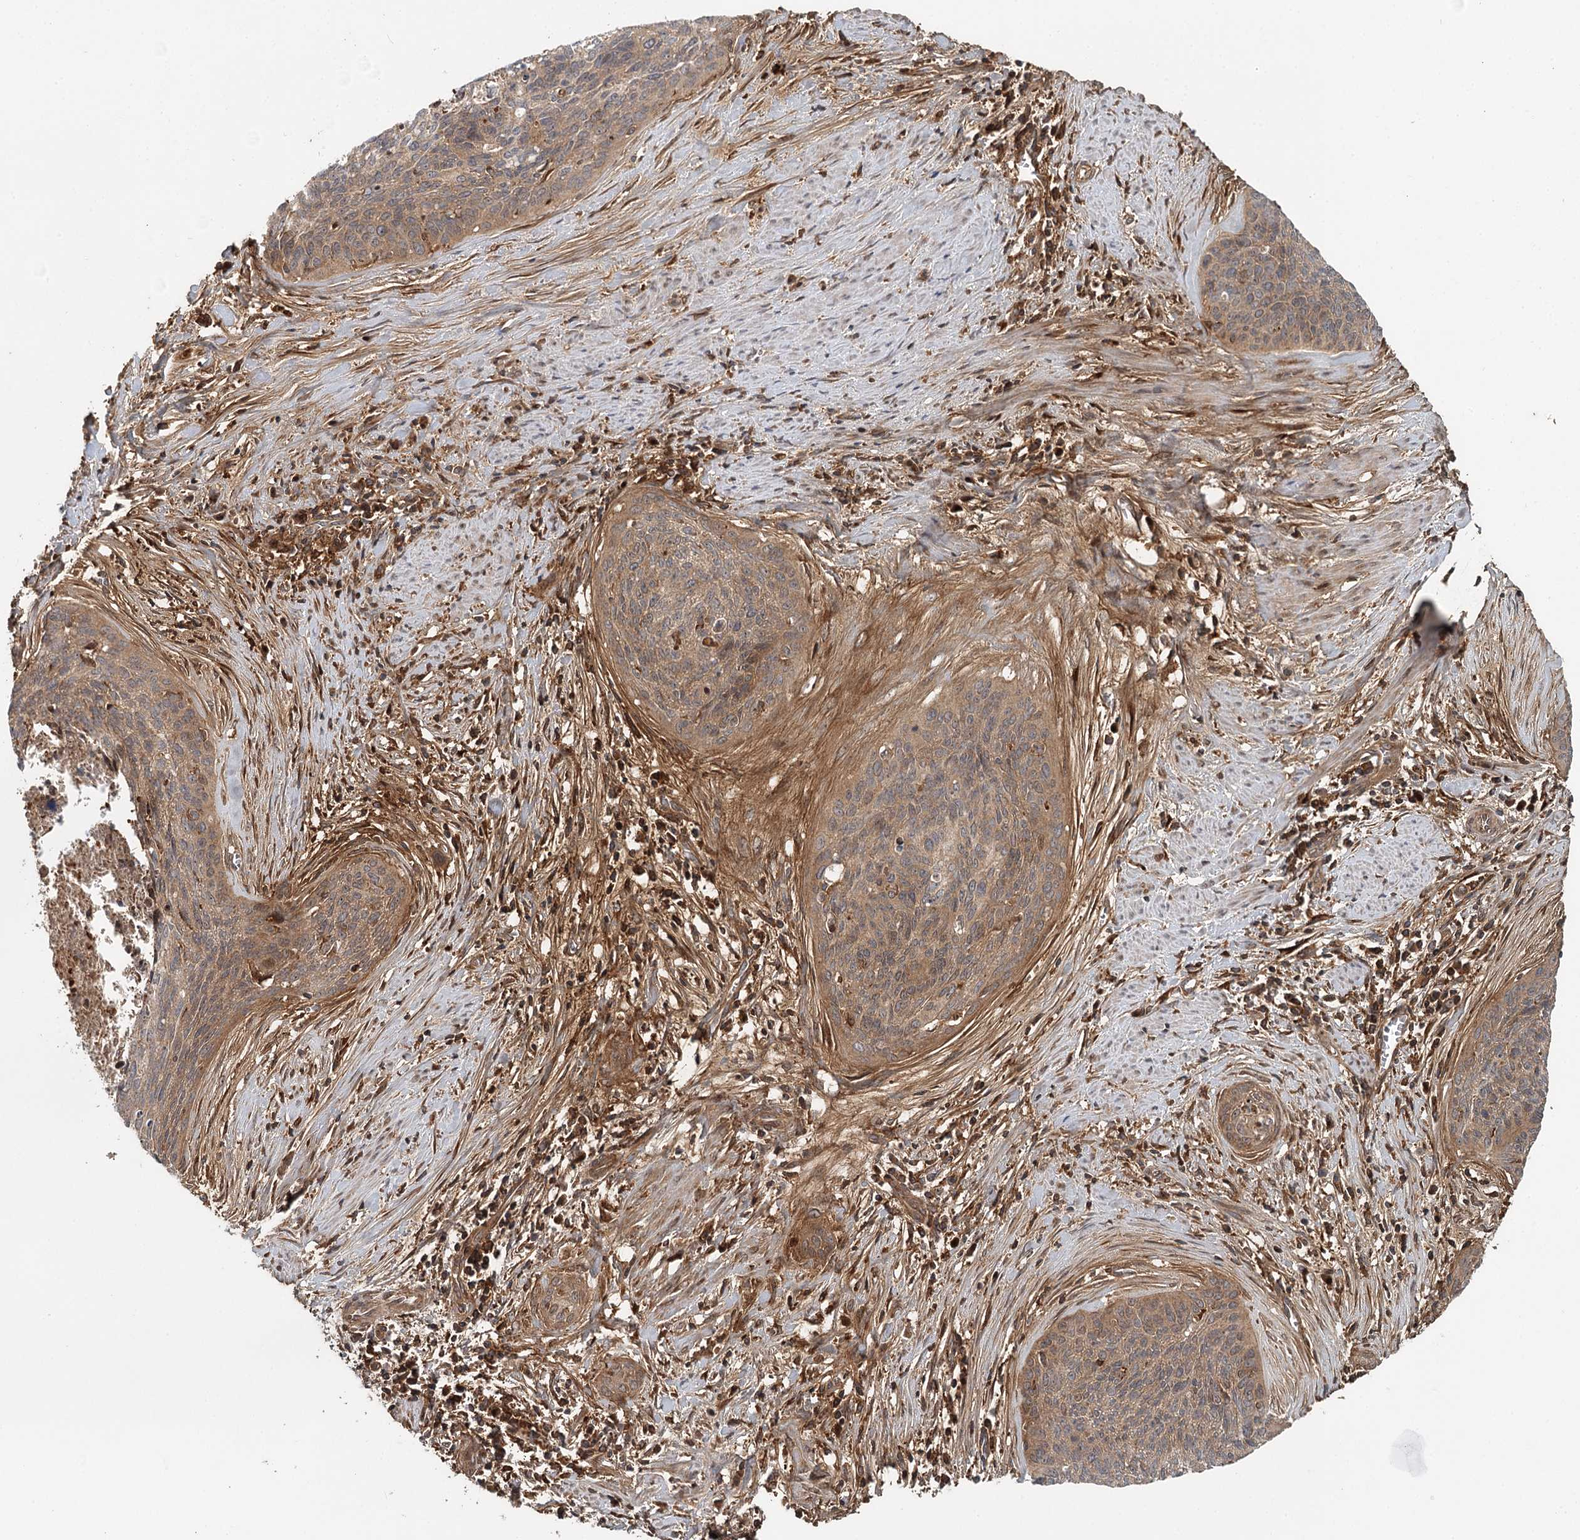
{"staining": {"intensity": "moderate", "quantity": ">75%", "location": "cytoplasmic/membranous"}, "tissue": "cervical cancer", "cell_type": "Tumor cells", "image_type": "cancer", "snomed": [{"axis": "morphology", "description": "Squamous cell carcinoma, NOS"}, {"axis": "topography", "description": "Cervix"}], "caption": "This micrograph exhibits cervical cancer stained with IHC to label a protein in brown. The cytoplasmic/membranous of tumor cells show moderate positivity for the protein. Nuclei are counter-stained blue.", "gene": "RNF111", "patient": {"sex": "female", "age": 55}}